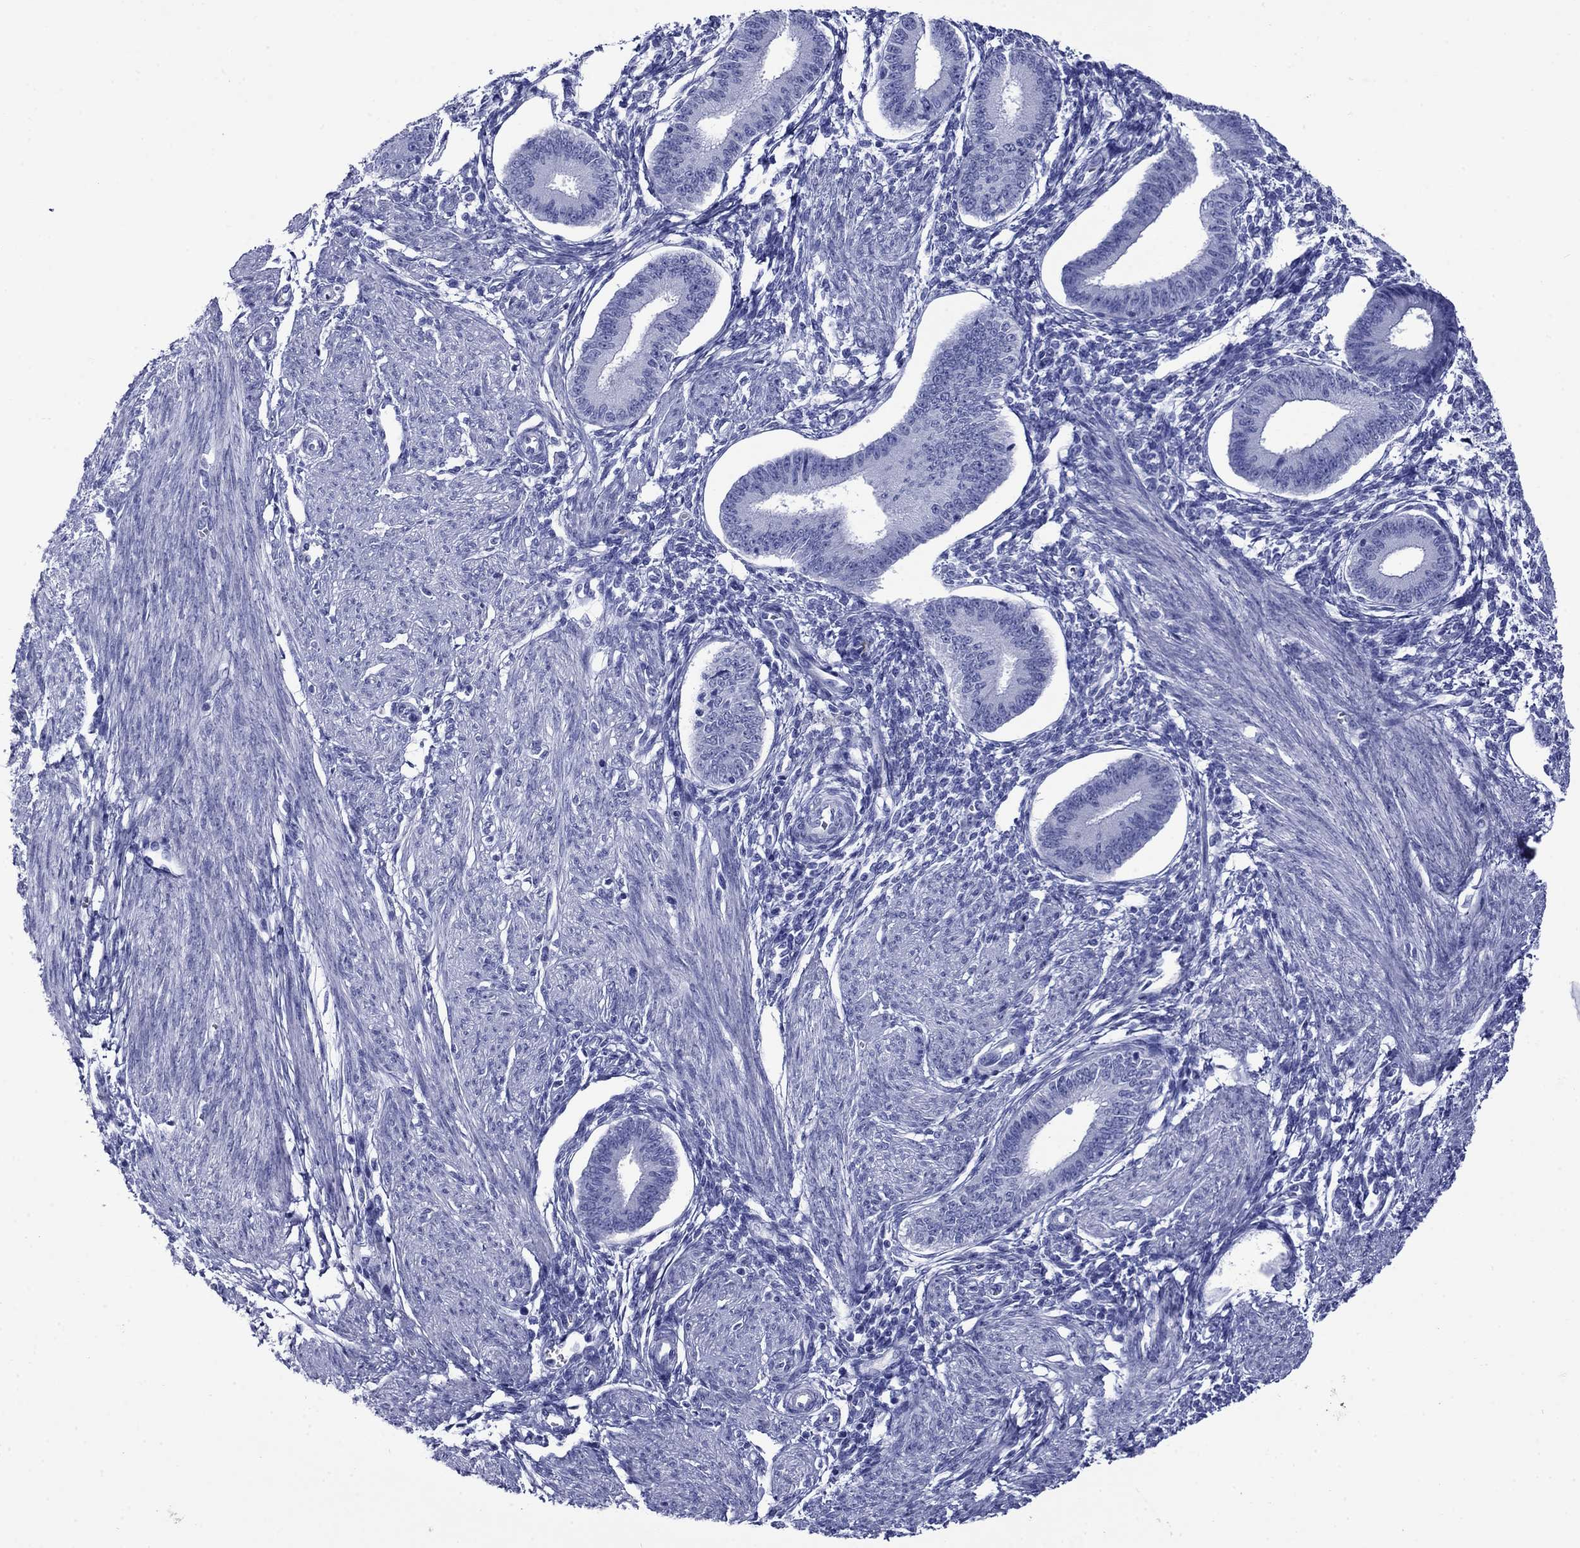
{"staining": {"intensity": "negative", "quantity": "none", "location": "none"}, "tissue": "endometrium", "cell_type": "Cells in endometrial stroma", "image_type": "normal", "snomed": [{"axis": "morphology", "description": "Normal tissue, NOS"}, {"axis": "topography", "description": "Endometrium"}], "caption": "A high-resolution photomicrograph shows immunohistochemistry staining of unremarkable endometrium, which demonstrates no significant staining in cells in endometrial stroma.", "gene": "ROM1", "patient": {"sex": "female", "age": 39}}